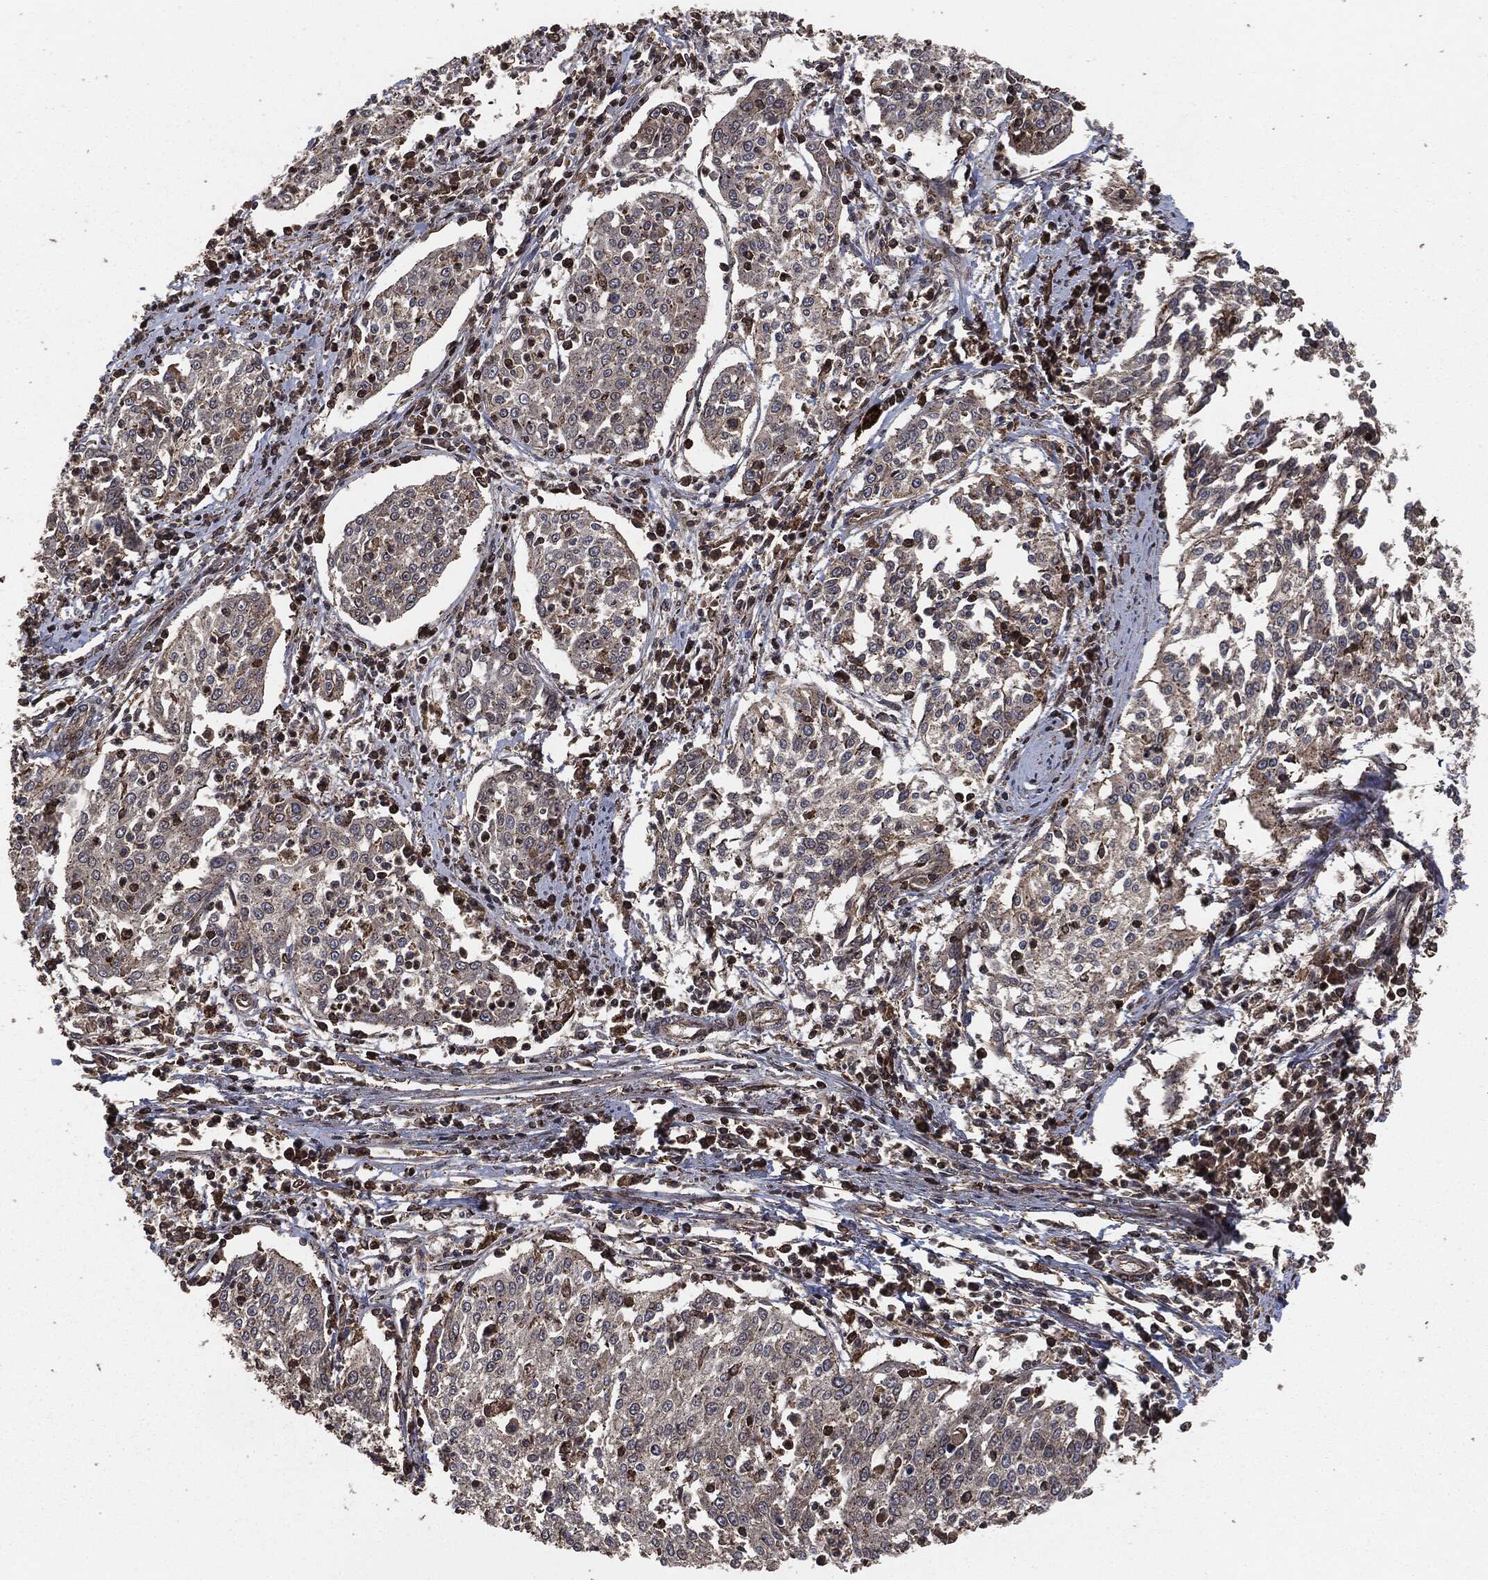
{"staining": {"intensity": "negative", "quantity": "none", "location": "none"}, "tissue": "cervical cancer", "cell_type": "Tumor cells", "image_type": "cancer", "snomed": [{"axis": "morphology", "description": "Squamous cell carcinoma, NOS"}, {"axis": "topography", "description": "Cervix"}], "caption": "An immunohistochemistry image of squamous cell carcinoma (cervical) is shown. There is no staining in tumor cells of squamous cell carcinoma (cervical).", "gene": "IFIT1", "patient": {"sex": "female", "age": 41}}